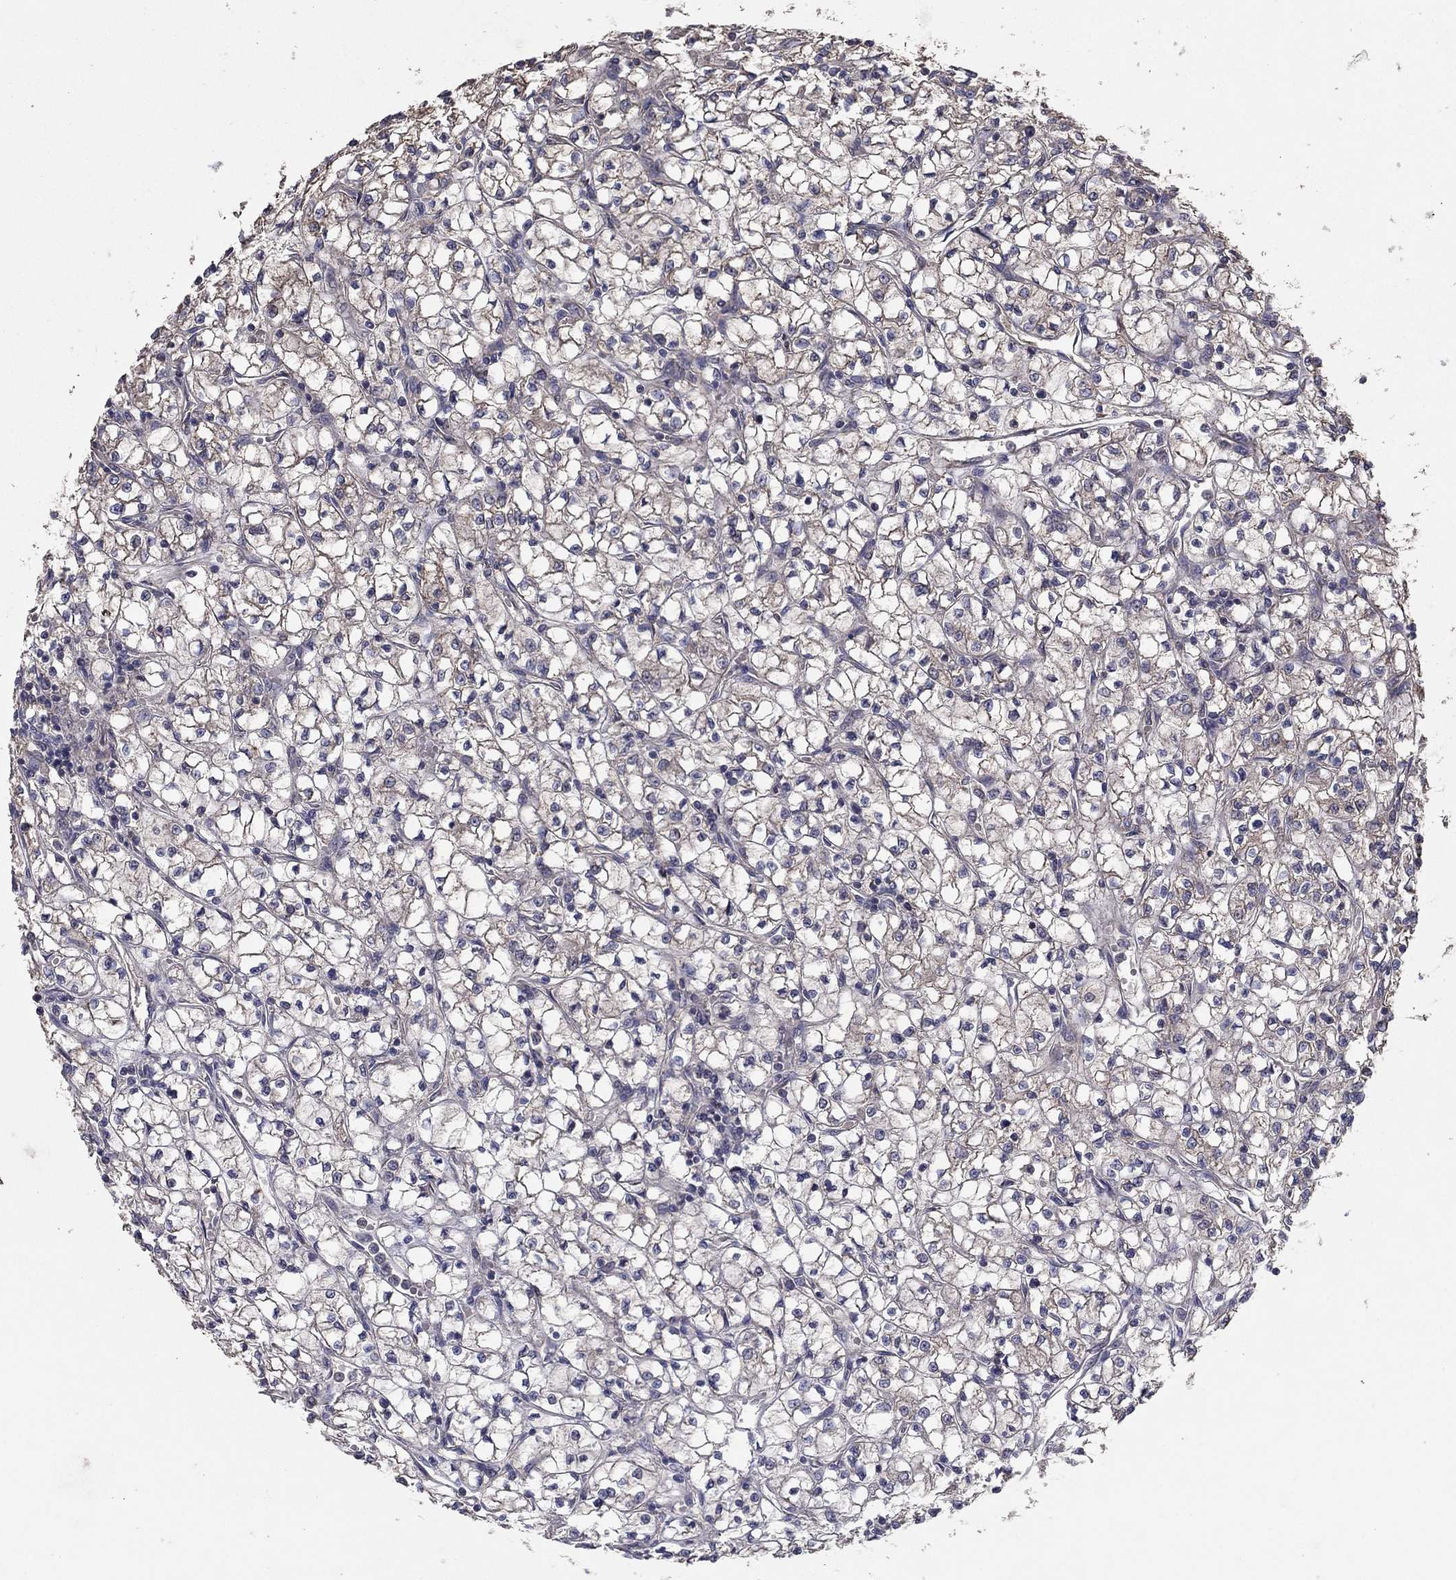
{"staining": {"intensity": "negative", "quantity": "none", "location": "none"}, "tissue": "renal cancer", "cell_type": "Tumor cells", "image_type": "cancer", "snomed": [{"axis": "morphology", "description": "Adenocarcinoma, NOS"}, {"axis": "topography", "description": "Kidney"}], "caption": "Immunohistochemistry (IHC) image of renal cancer stained for a protein (brown), which displays no positivity in tumor cells.", "gene": "FLT4", "patient": {"sex": "female", "age": 64}}